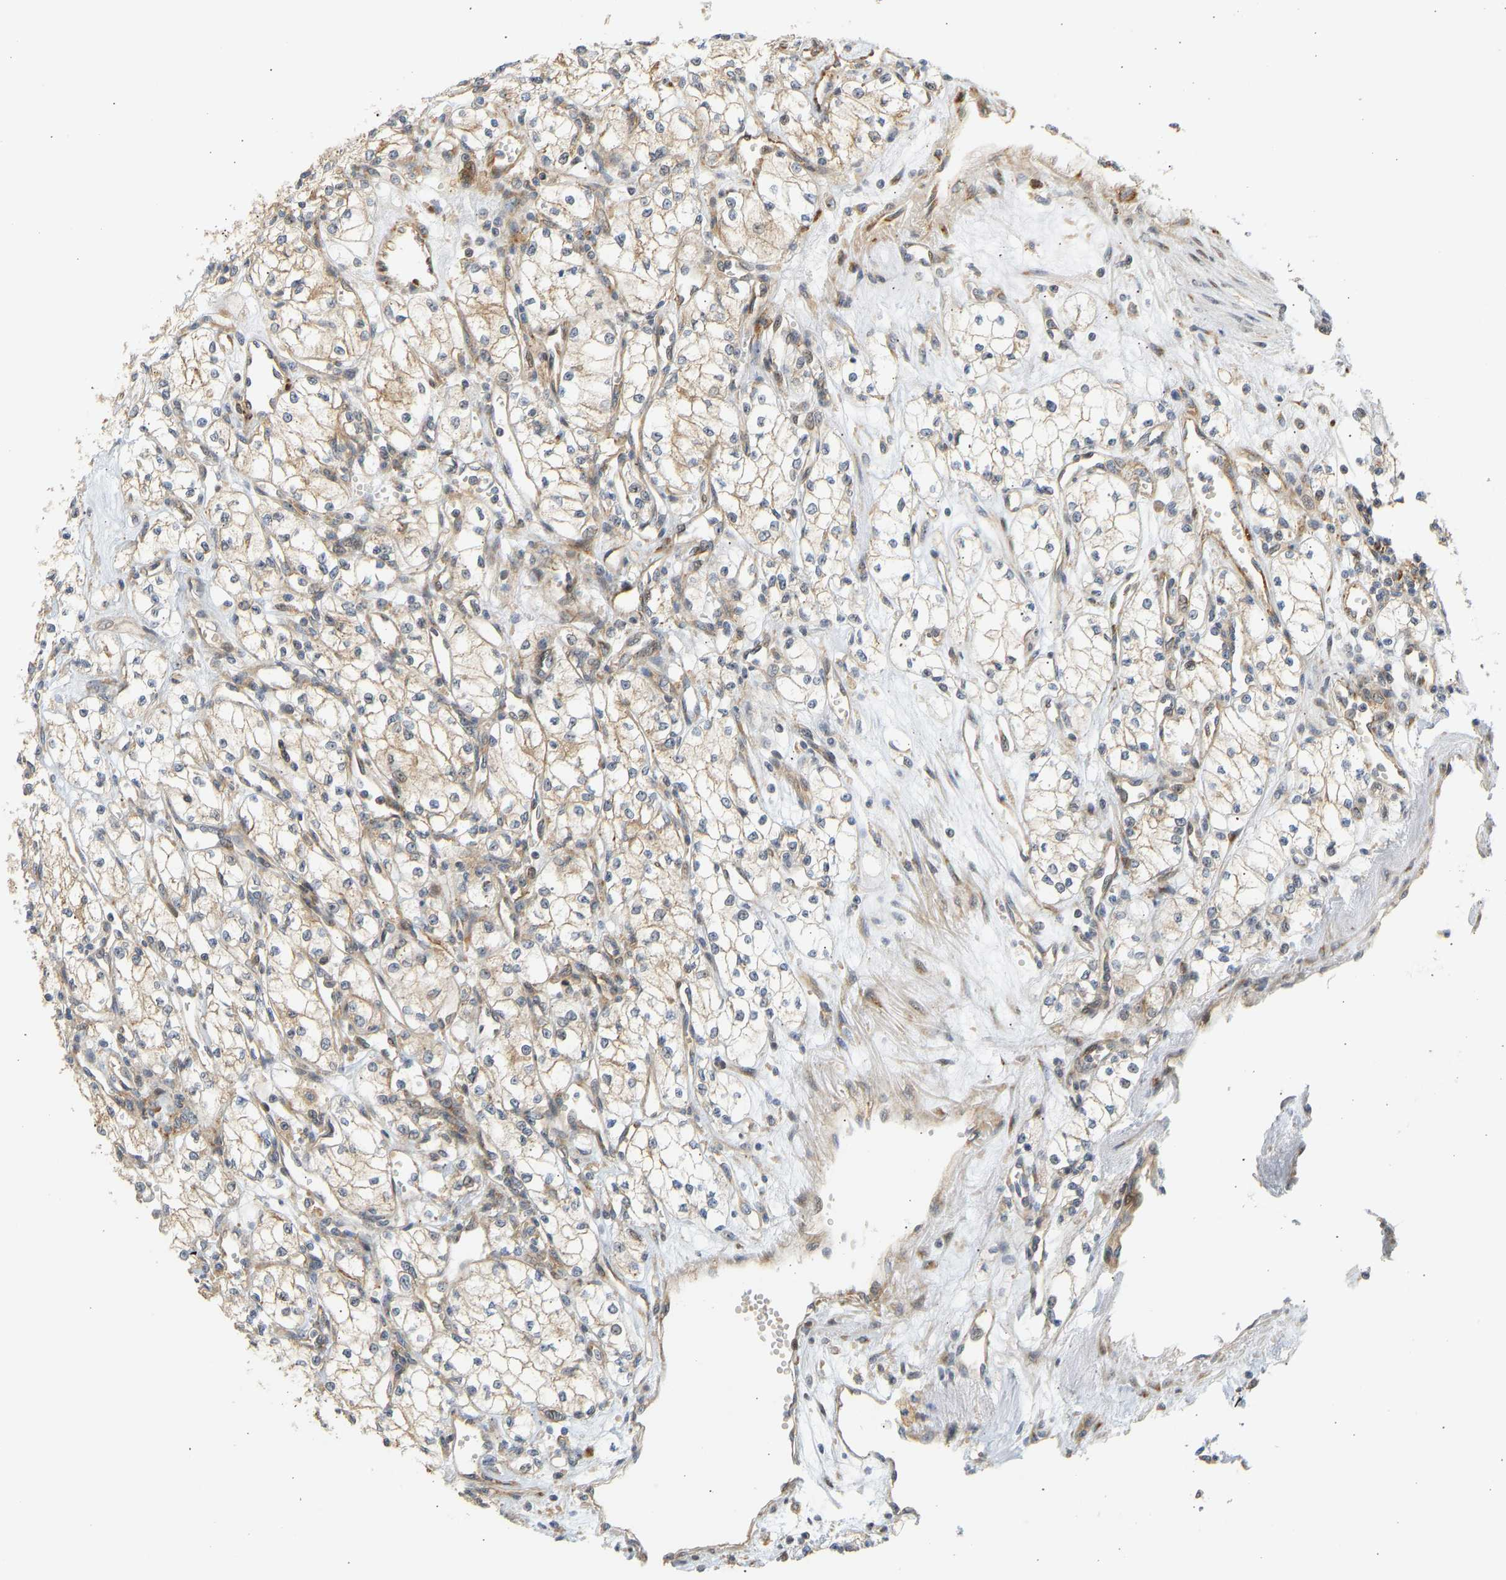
{"staining": {"intensity": "weak", "quantity": ">75%", "location": "cytoplasmic/membranous"}, "tissue": "renal cancer", "cell_type": "Tumor cells", "image_type": "cancer", "snomed": [{"axis": "morphology", "description": "Adenocarcinoma, NOS"}, {"axis": "topography", "description": "Kidney"}], "caption": "A micrograph of renal cancer (adenocarcinoma) stained for a protein displays weak cytoplasmic/membranous brown staining in tumor cells.", "gene": "RPS14", "patient": {"sex": "male", "age": 59}}